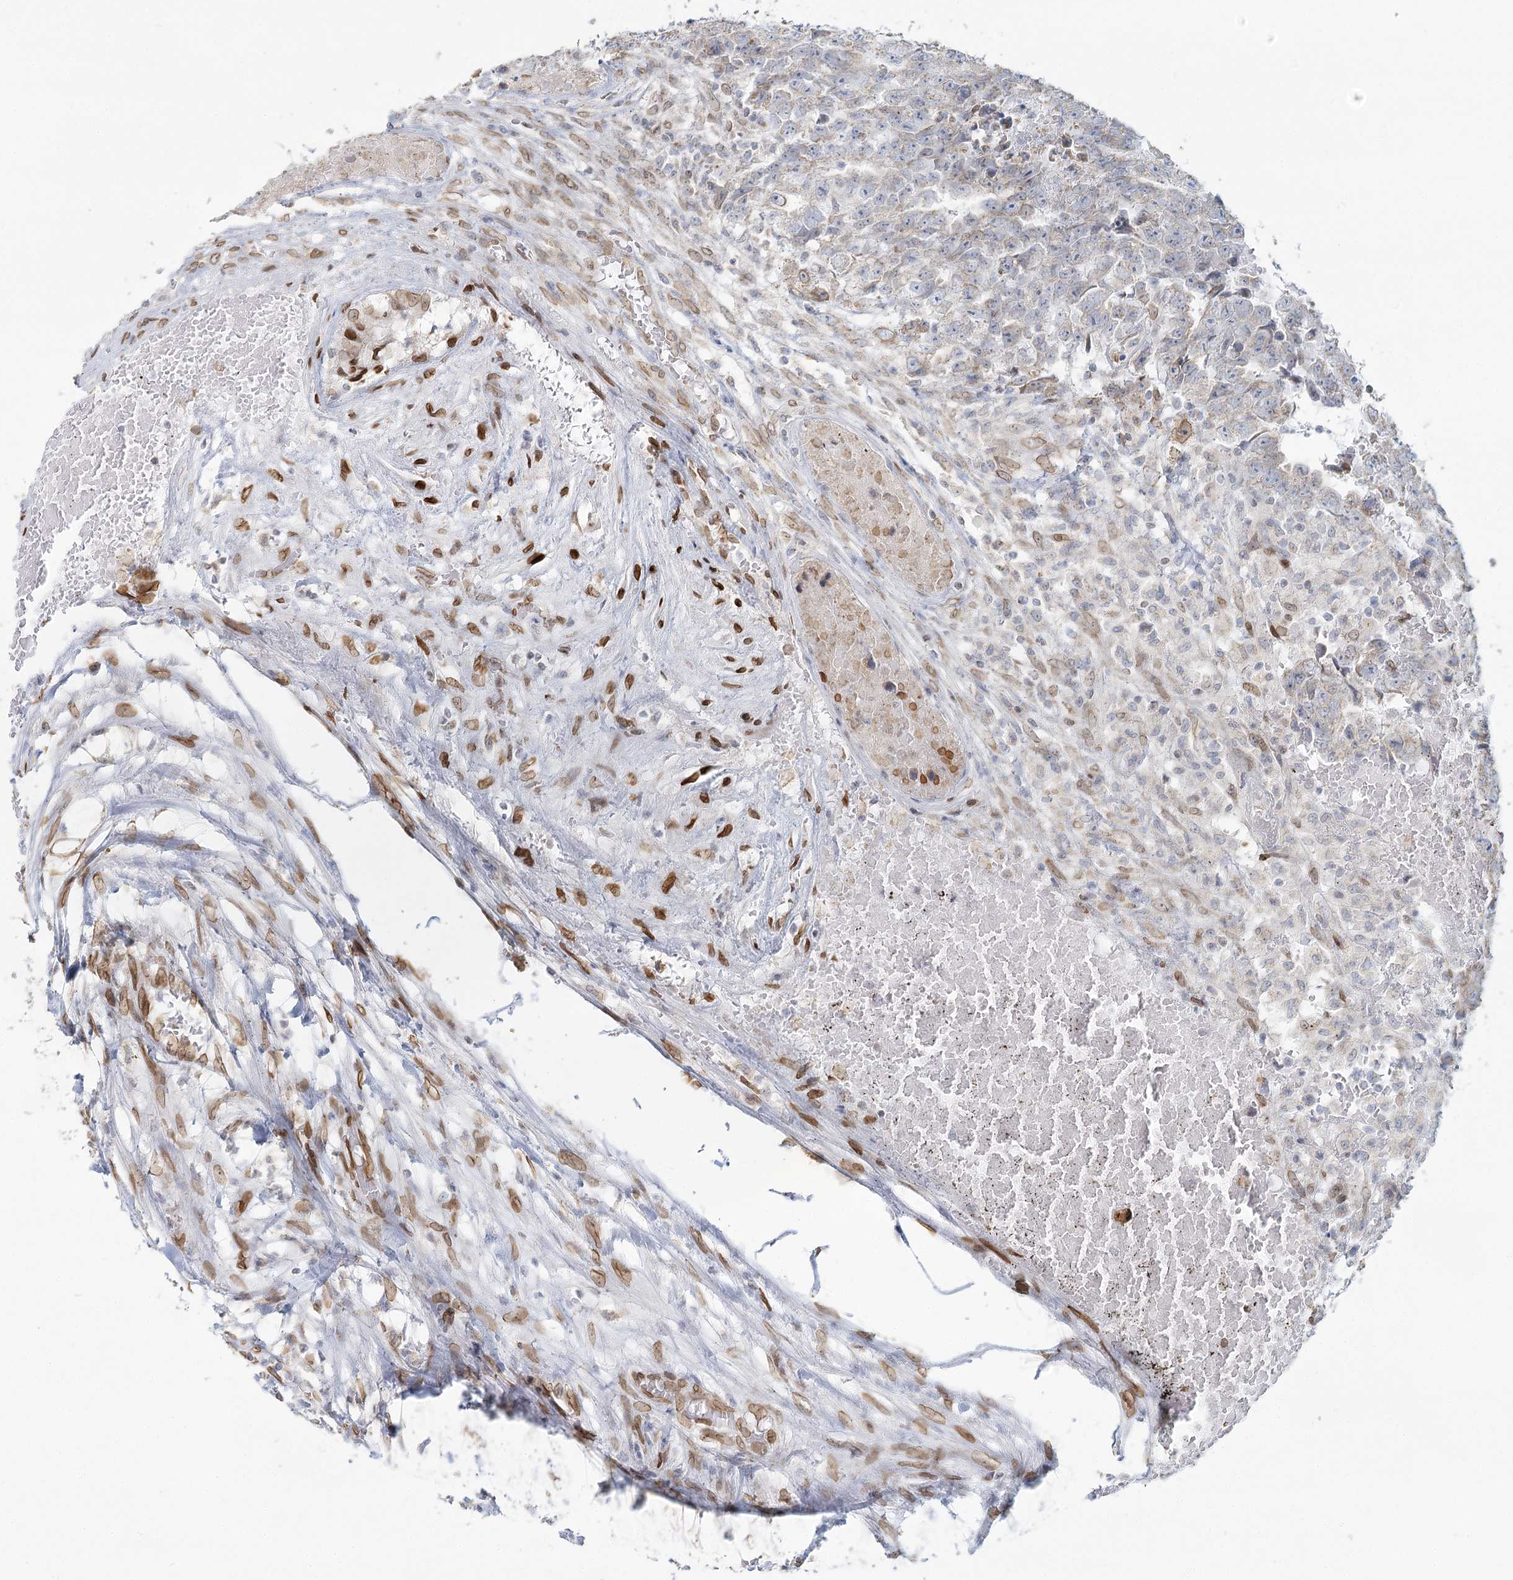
{"staining": {"intensity": "negative", "quantity": "none", "location": "none"}, "tissue": "testis cancer", "cell_type": "Tumor cells", "image_type": "cancer", "snomed": [{"axis": "morphology", "description": "Carcinoma, Embryonal, NOS"}, {"axis": "topography", "description": "Testis"}], "caption": "IHC micrograph of embryonal carcinoma (testis) stained for a protein (brown), which reveals no positivity in tumor cells.", "gene": "VWA5A", "patient": {"sex": "male", "age": 25}}